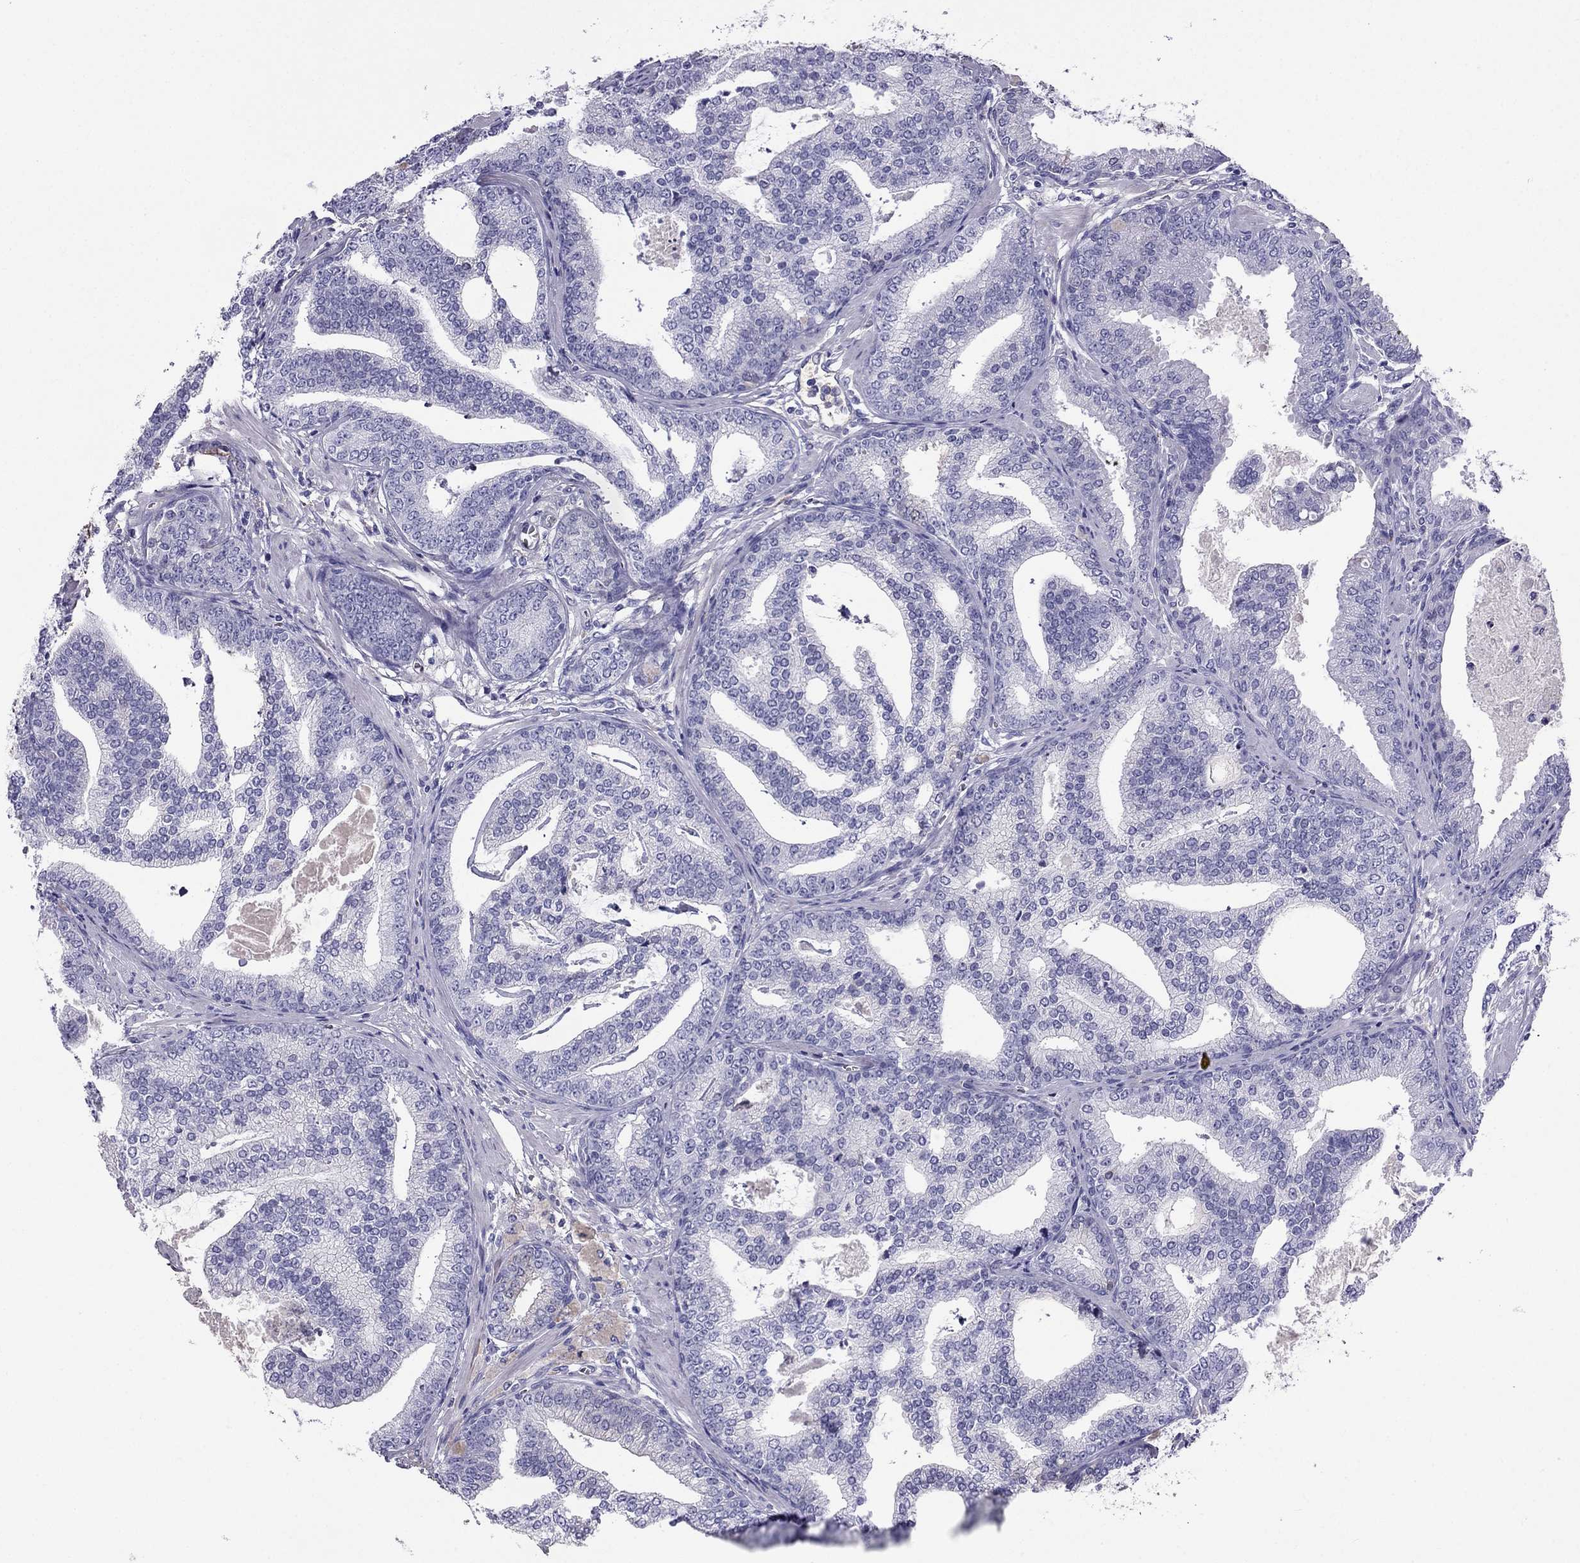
{"staining": {"intensity": "negative", "quantity": "none", "location": "none"}, "tissue": "prostate cancer", "cell_type": "Tumor cells", "image_type": "cancer", "snomed": [{"axis": "morphology", "description": "Adenocarcinoma, NOS"}, {"axis": "topography", "description": "Prostate"}], "caption": "The image exhibits no staining of tumor cells in prostate cancer (adenocarcinoma).", "gene": "TBC1D21", "patient": {"sex": "male", "age": 64}}